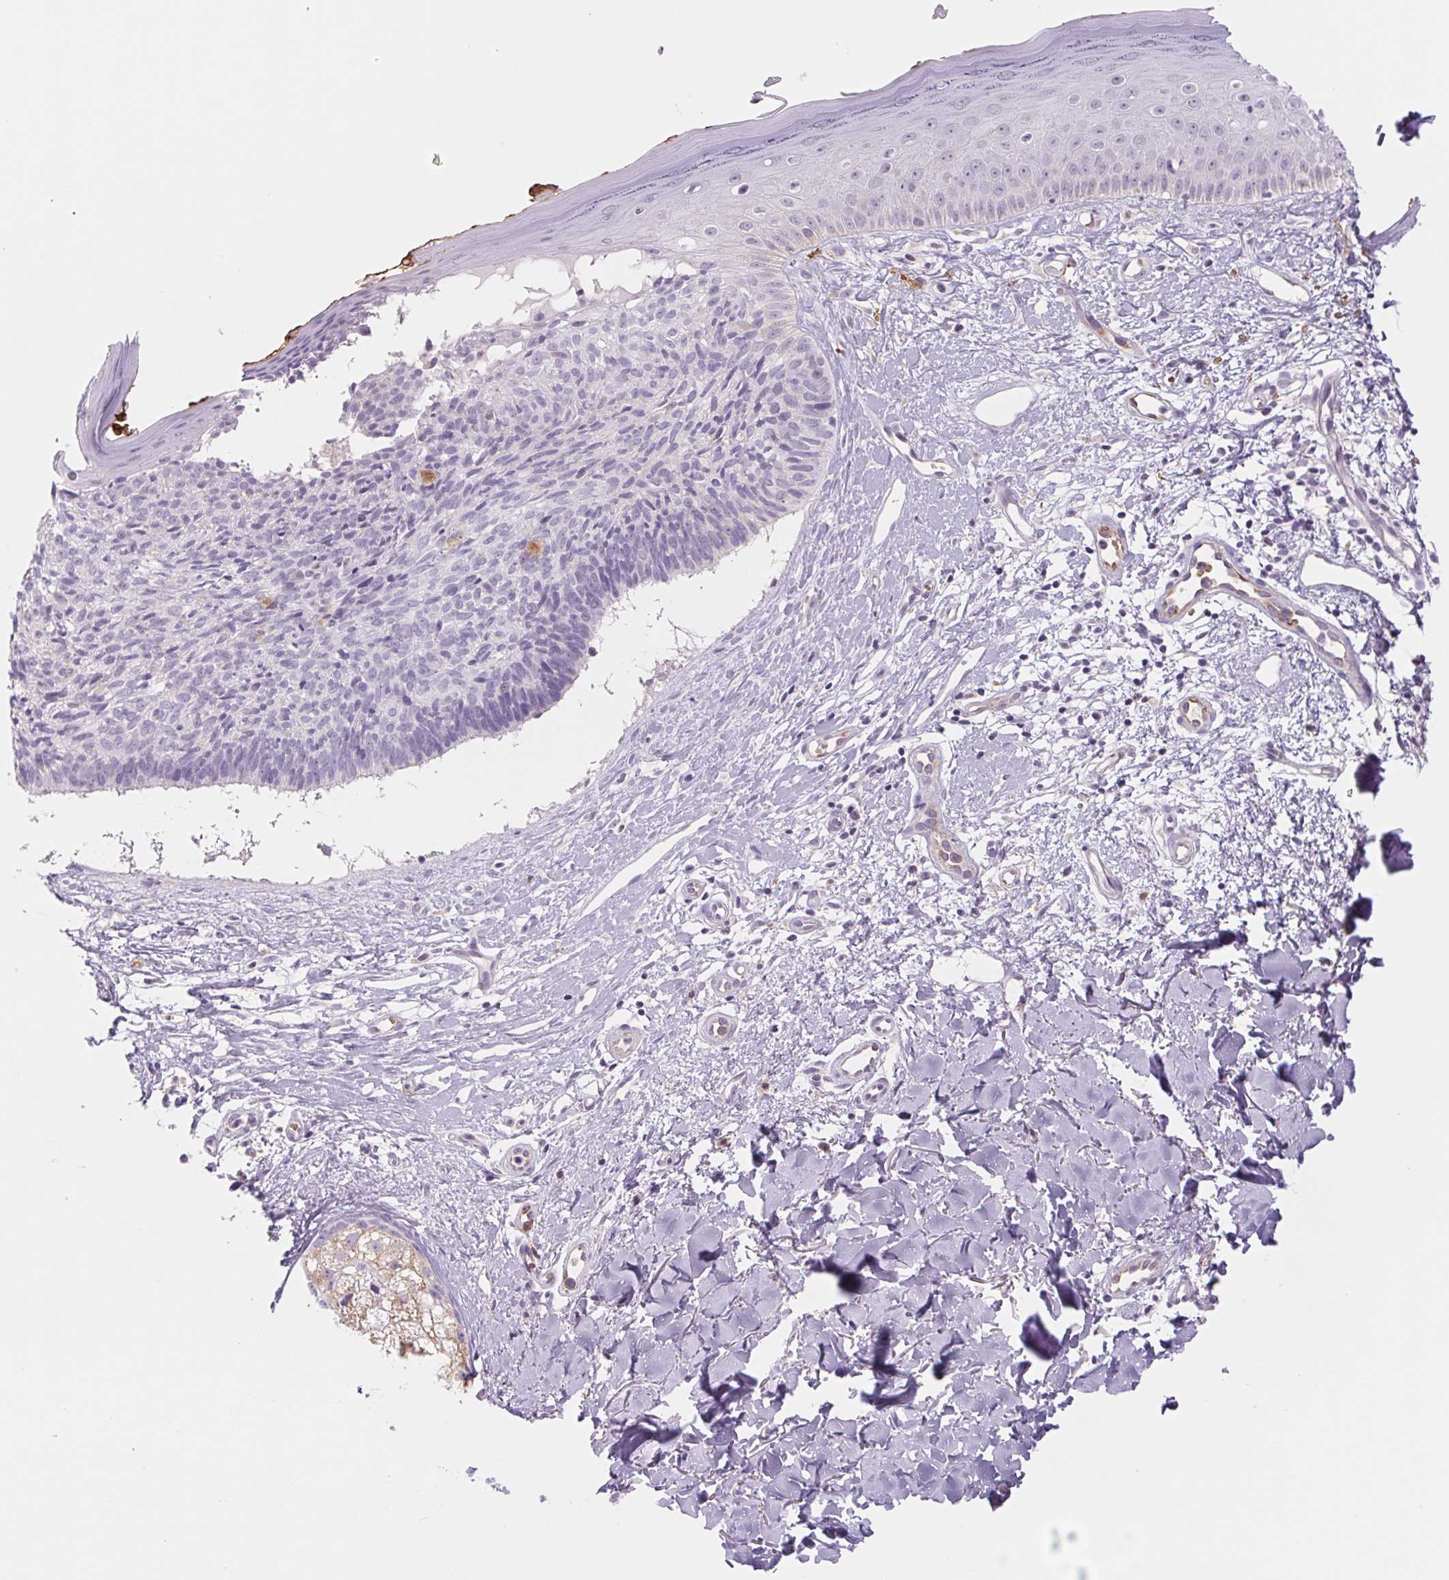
{"staining": {"intensity": "negative", "quantity": "none", "location": "none"}, "tissue": "skin cancer", "cell_type": "Tumor cells", "image_type": "cancer", "snomed": [{"axis": "morphology", "description": "Basal cell carcinoma"}, {"axis": "topography", "description": "Skin"}], "caption": "This is an immunohistochemistry photomicrograph of human basal cell carcinoma (skin). There is no staining in tumor cells.", "gene": "IGFL3", "patient": {"sex": "male", "age": 51}}